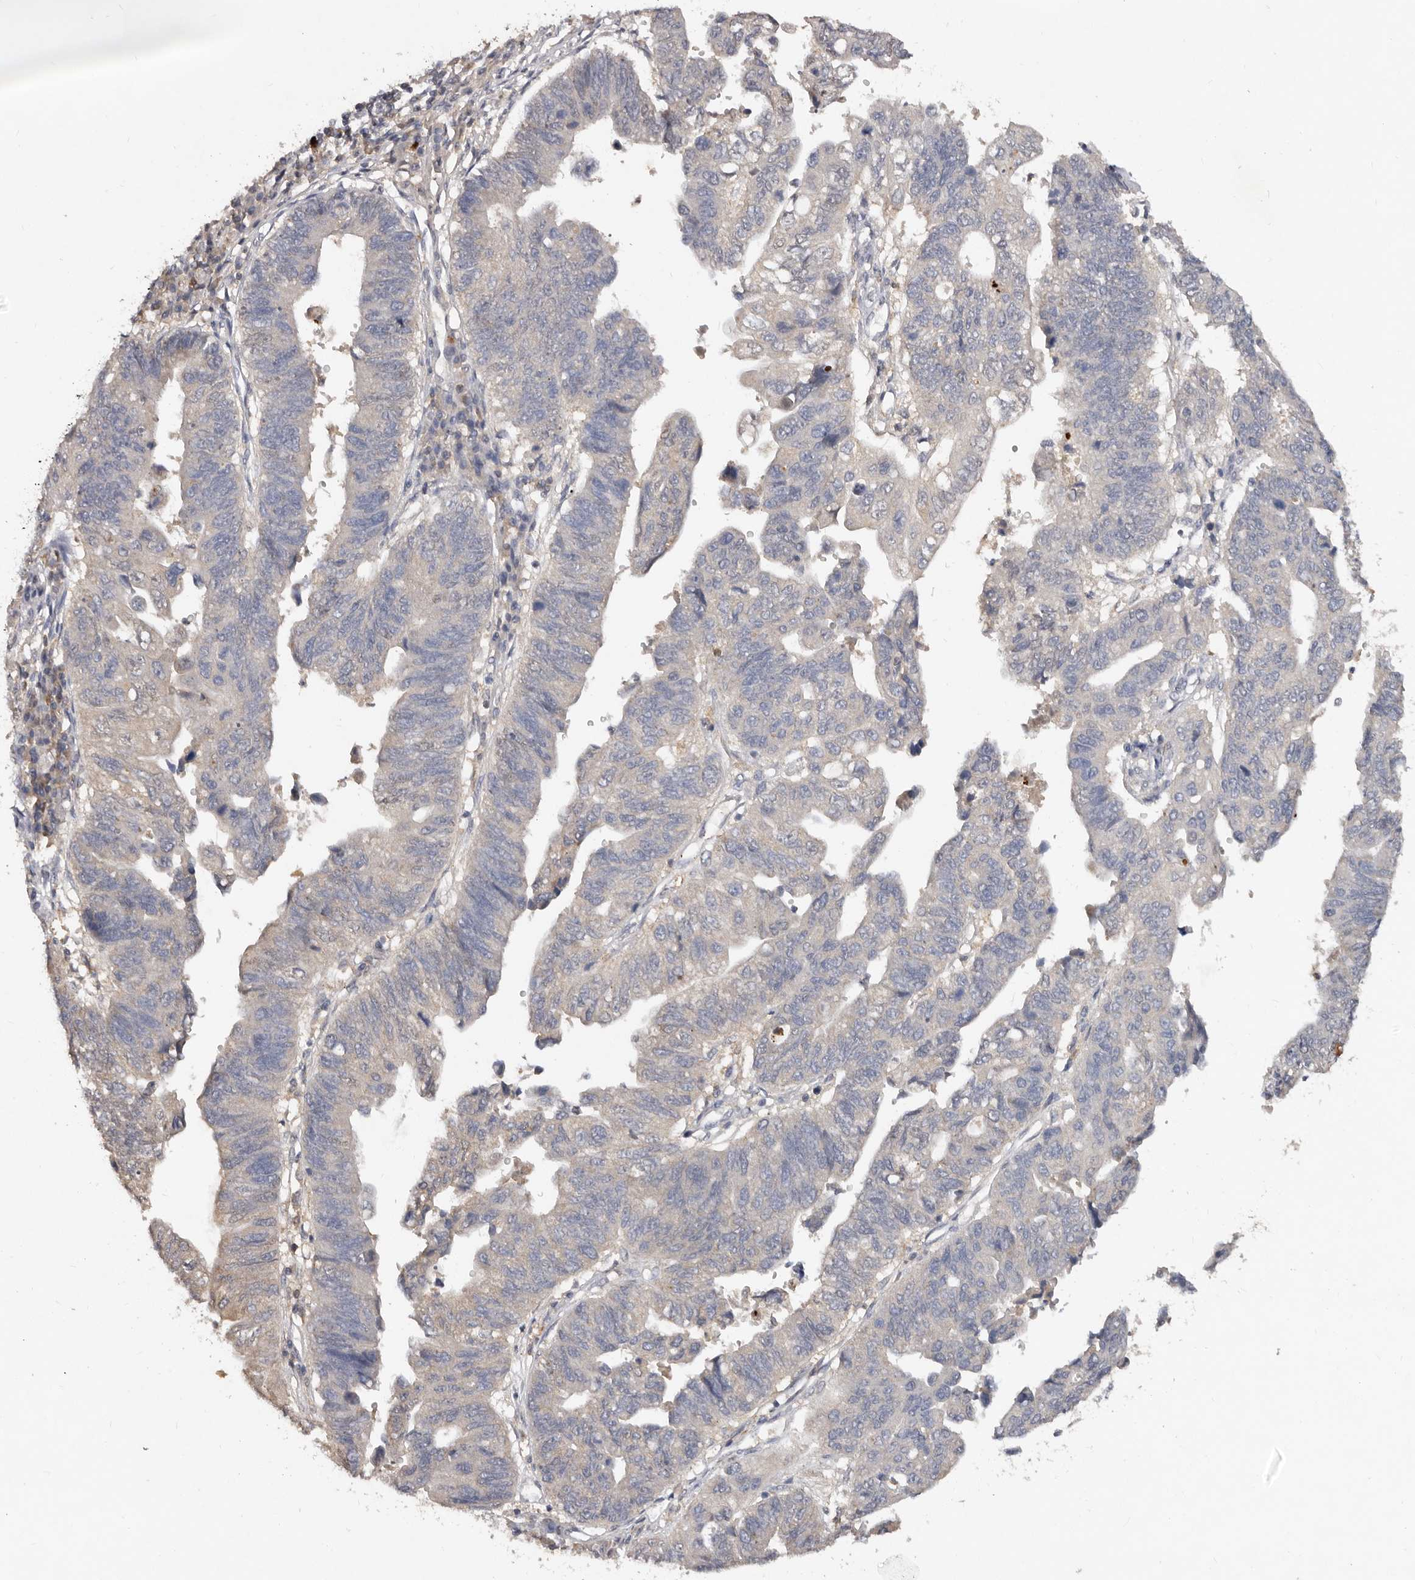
{"staining": {"intensity": "weak", "quantity": "<25%", "location": "cytoplasmic/membranous"}, "tissue": "stomach cancer", "cell_type": "Tumor cells", "image_type": "cancer", "snomed": [{"axis": "morphology", "description": "Adenocarcinoma, NOS"}, {"axis": "topography", "description": "Stomach"}], "caption": "The histopathology image demonstrates no staining of tumor cells in stomach cancer.", "gene": "EDEM1", "patient": {"sex": "male", "age": 59}}